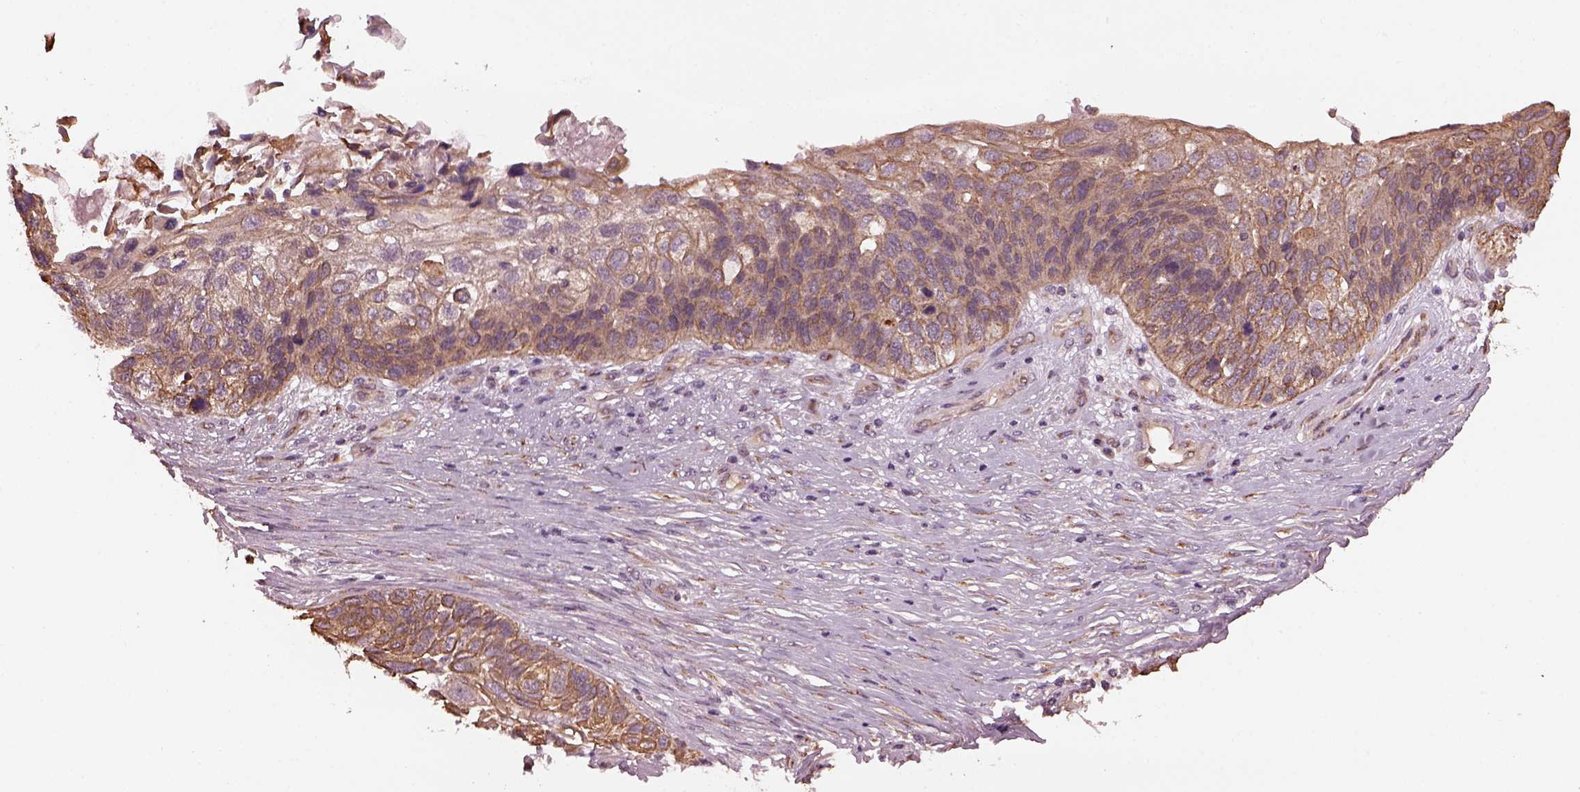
{"staining": {"intensity": "moderate", "quantity": "<25%", "location": "cytoplasmic/membranous"}, "tissue": "lung cancer", "cell_type": "Tumor cells", "image_type": "cancer", "snomed": [{"axis": "morphology", "description": "Squamous cell carcinoma, NOS"}, {"axis": "topography", "description": "Lung"}], "caption": "Human lung cancer (squamous cell carcinoma) stained with a protein marker reveals moderate staining in tumor cells.", "gene": "RUFY3", "patient": {"sex": "male", "age": 69}}